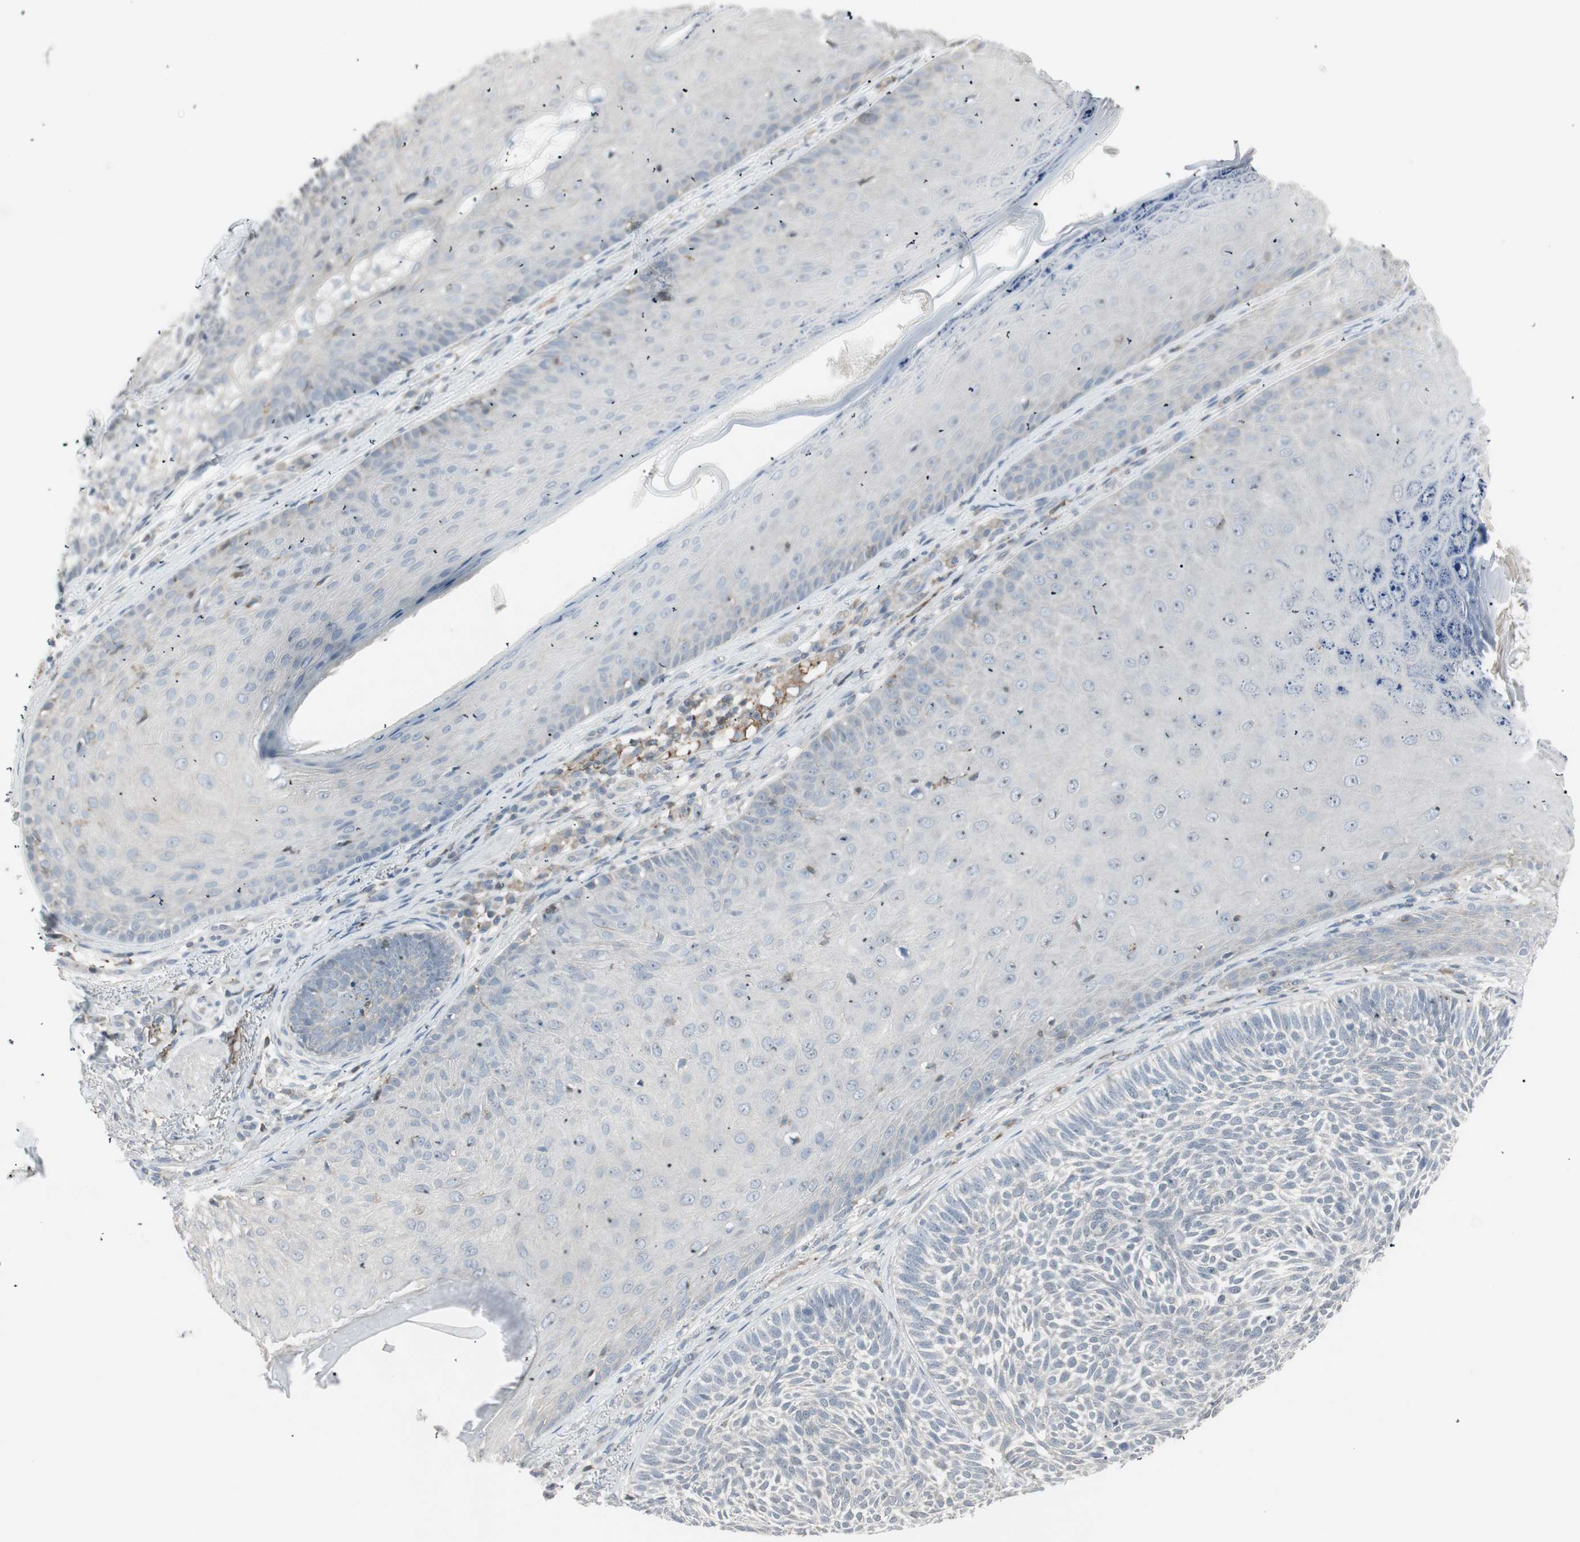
{"staining": {"intensity": "negative", "quantity": "none", "location": "none"}, "tissue": "skin cancer", "cell_type": "Tumor cells", "image_type": "cancer", "snomed": [{"axis": "morphology", "description": "Normal tissue, NOS"}, {"axis": "morphology", "description": "Basal cell carcinoma"}, {"axis": "topography", "description": "Skin"}], "caption": "This is an immunohistochemistry photomicrograph of skin basal cell carcinoma. There is no expression in tumor cells.", "gene": "MAP4K4", "patient": {"sex": "male", "age": 52}}